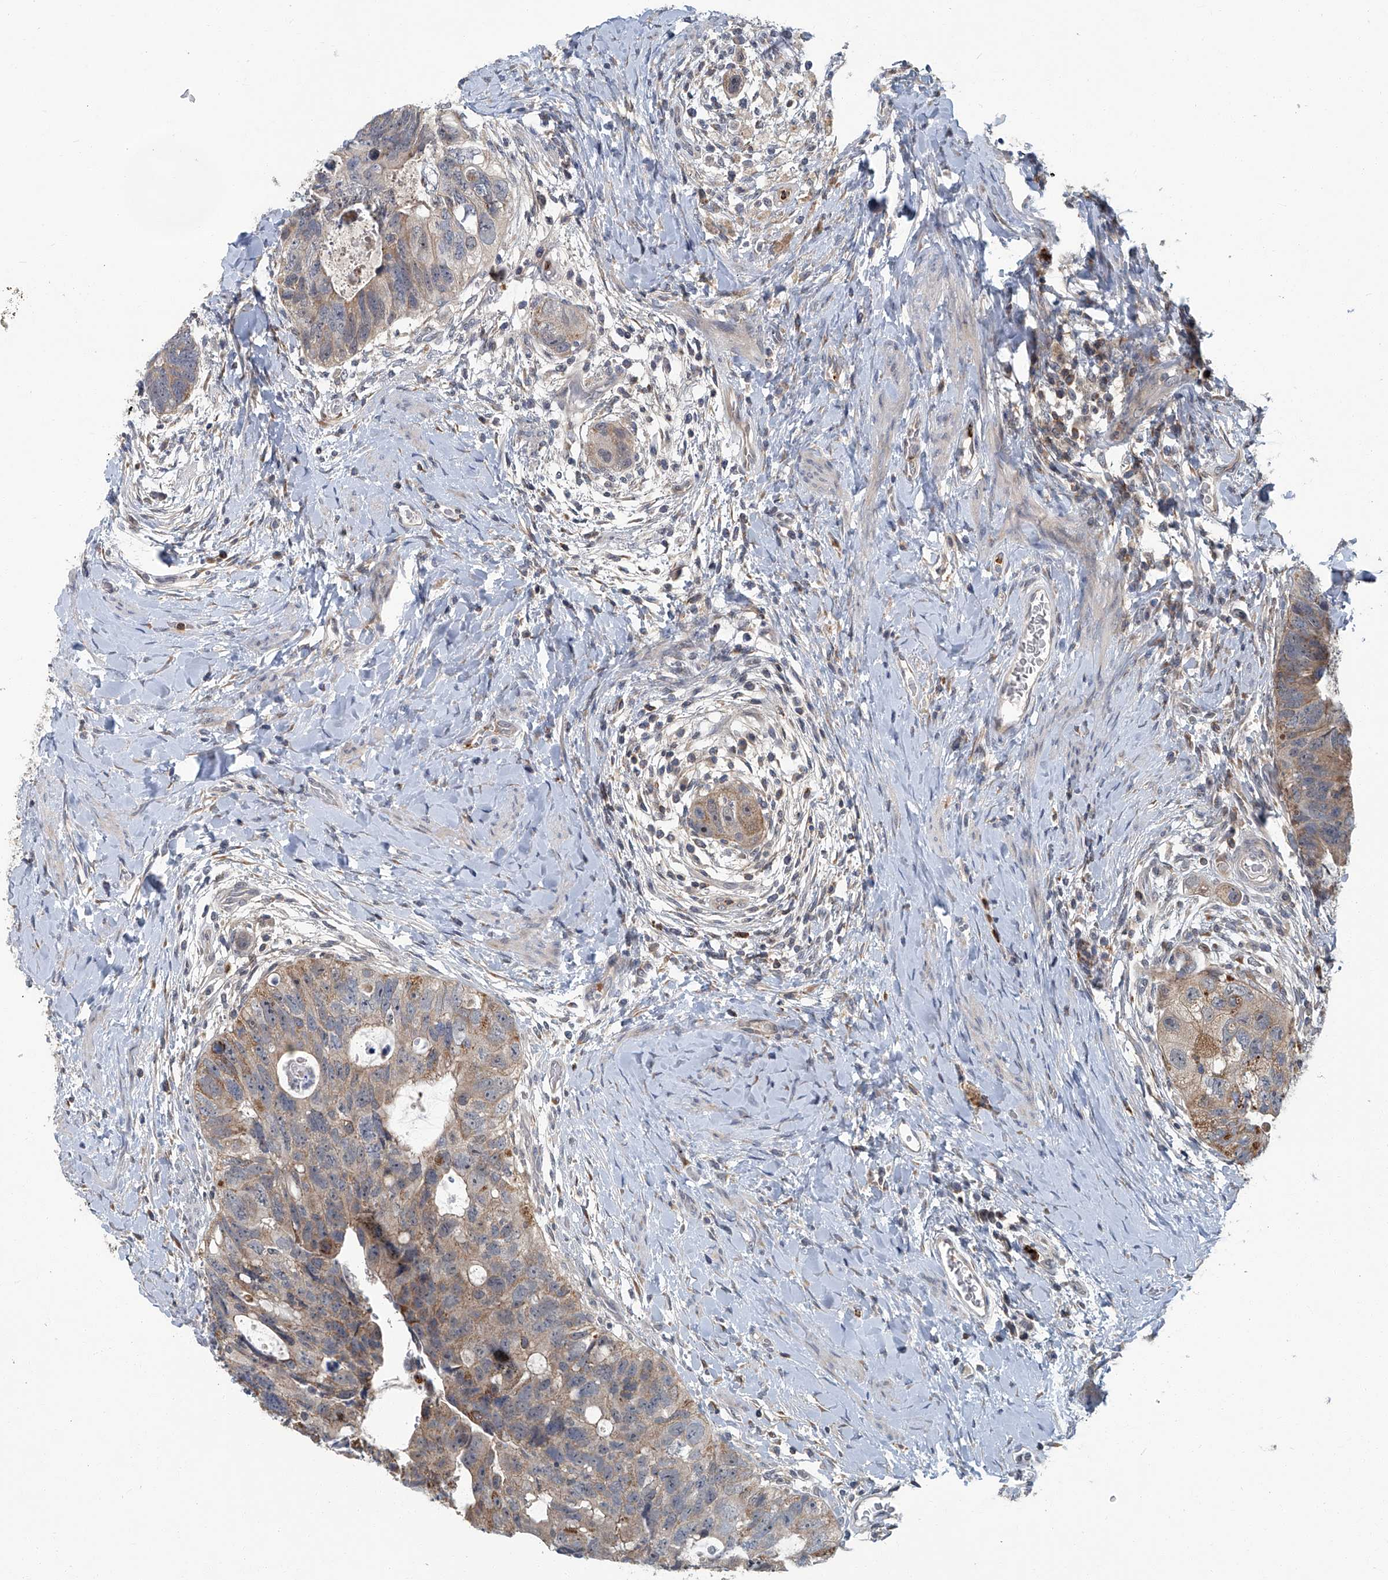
{"staining": {"intensity": "moderate", "quantity": "25%-75%", "location": "cytoplasmic/membranous,nuclear"}, "tissue": "colorectal cancer", "cell_type": "Tumor cells", "image_type": "cancer", "snomed": [{"axis": "morphology", "description": "Adenocarcinoma, NOS"}, {"axis": "topography", "description": "Rectum"}], "caption": "A brown stain highlights moderate cytoplasmic/membranous and nuclear staining of a protein in human adenocarcinoma (colorectal) tumor cells.", "gene": "AKNAD1", "patient": {"sex": "male", "age": 59}}